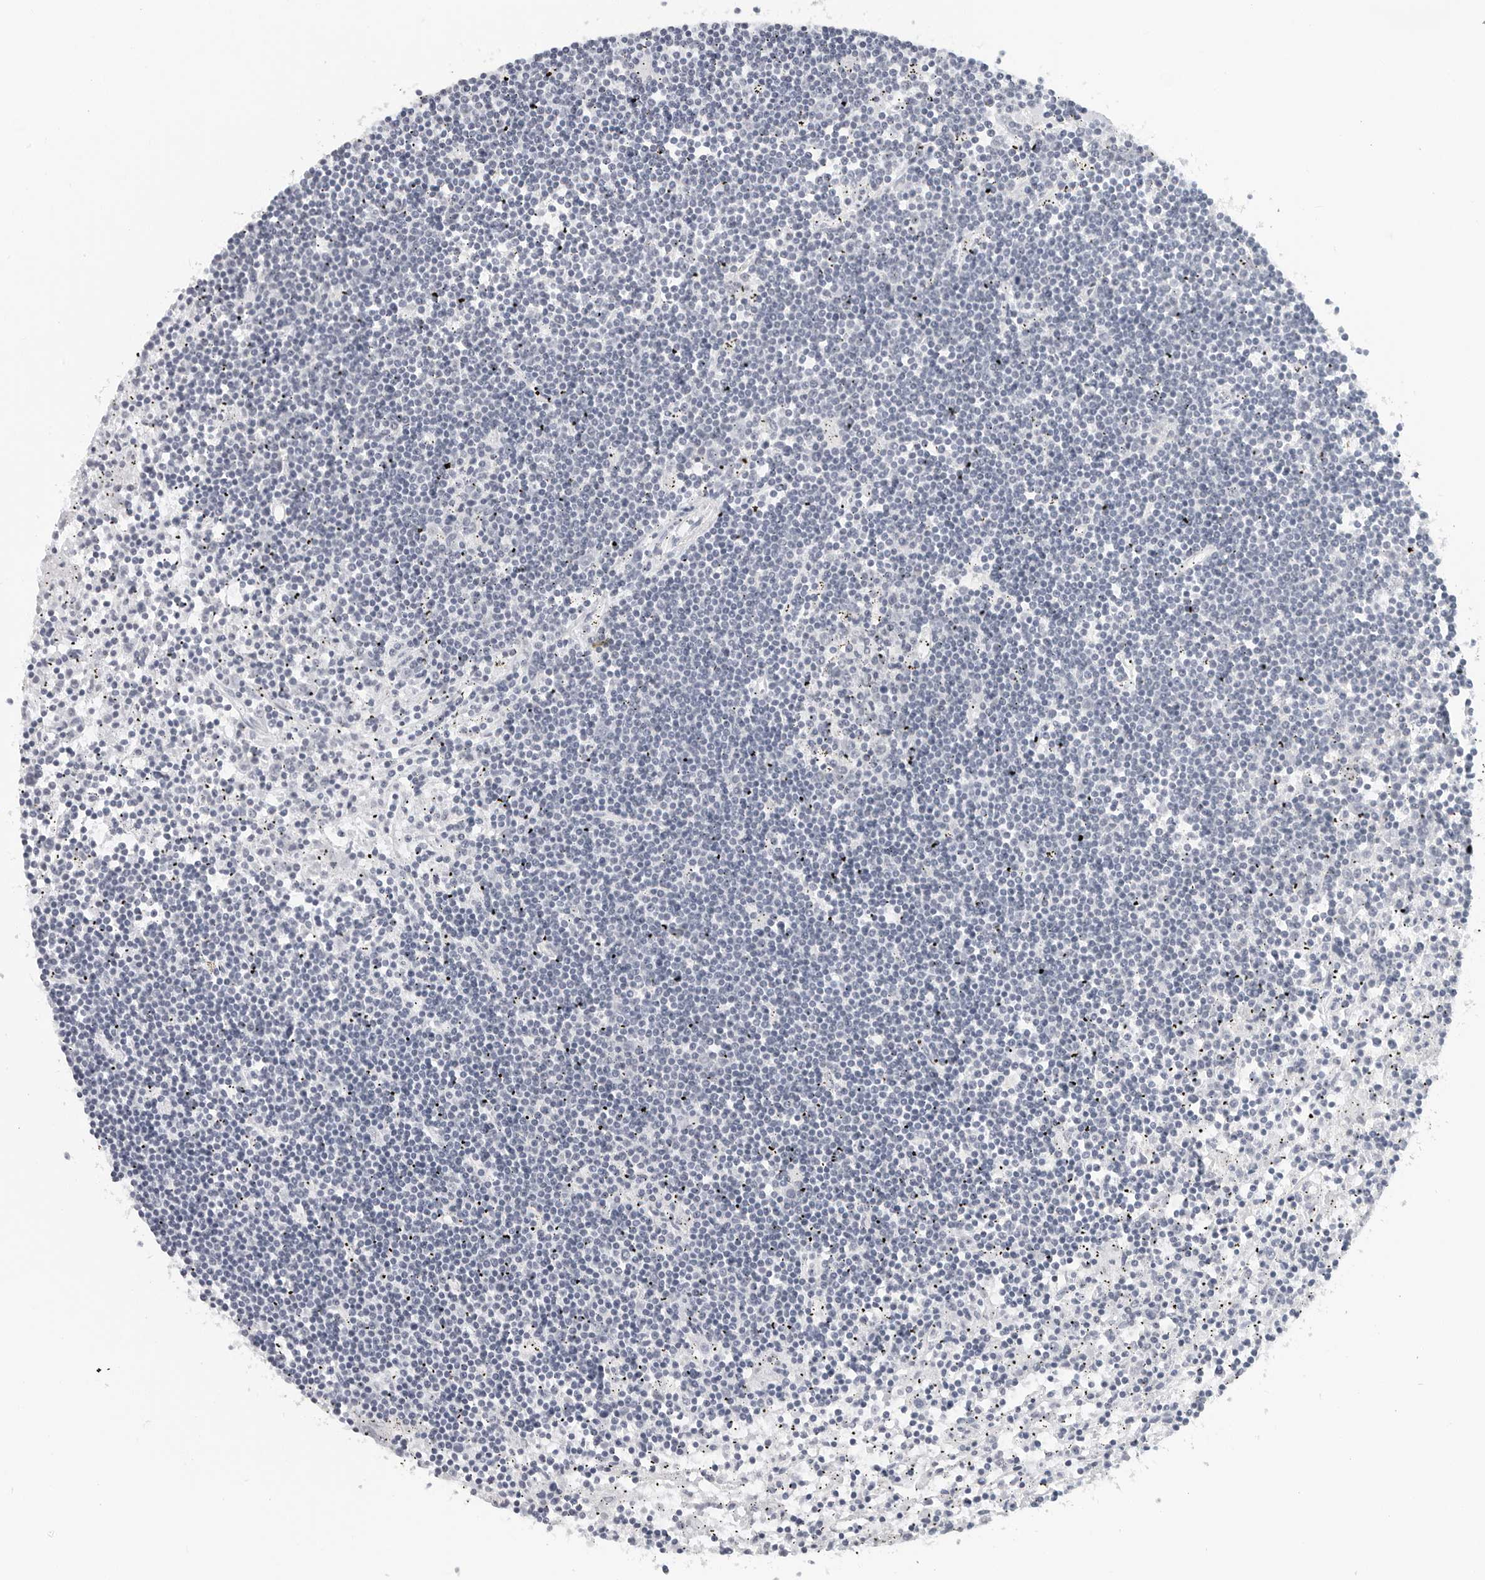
{"staining": {"intensity": "negative", "quantity": "none", "location": "none"}, "tissue": "lymphoma", "cell_type": "Tumor cells", "image_type": "cancer", "snomed": [{"axis": "morphology", "description": "Malignant lymphoma, non-Hodgkin's type, Low grade"}, {"axis": "topography", "description": "Spleen"}], "caption": "Histopathology image shows no protein positivity in tumor cells of lymphoma tissue.", "gene": "FLG2", "patient": {"sex": "male", "age": 76}}